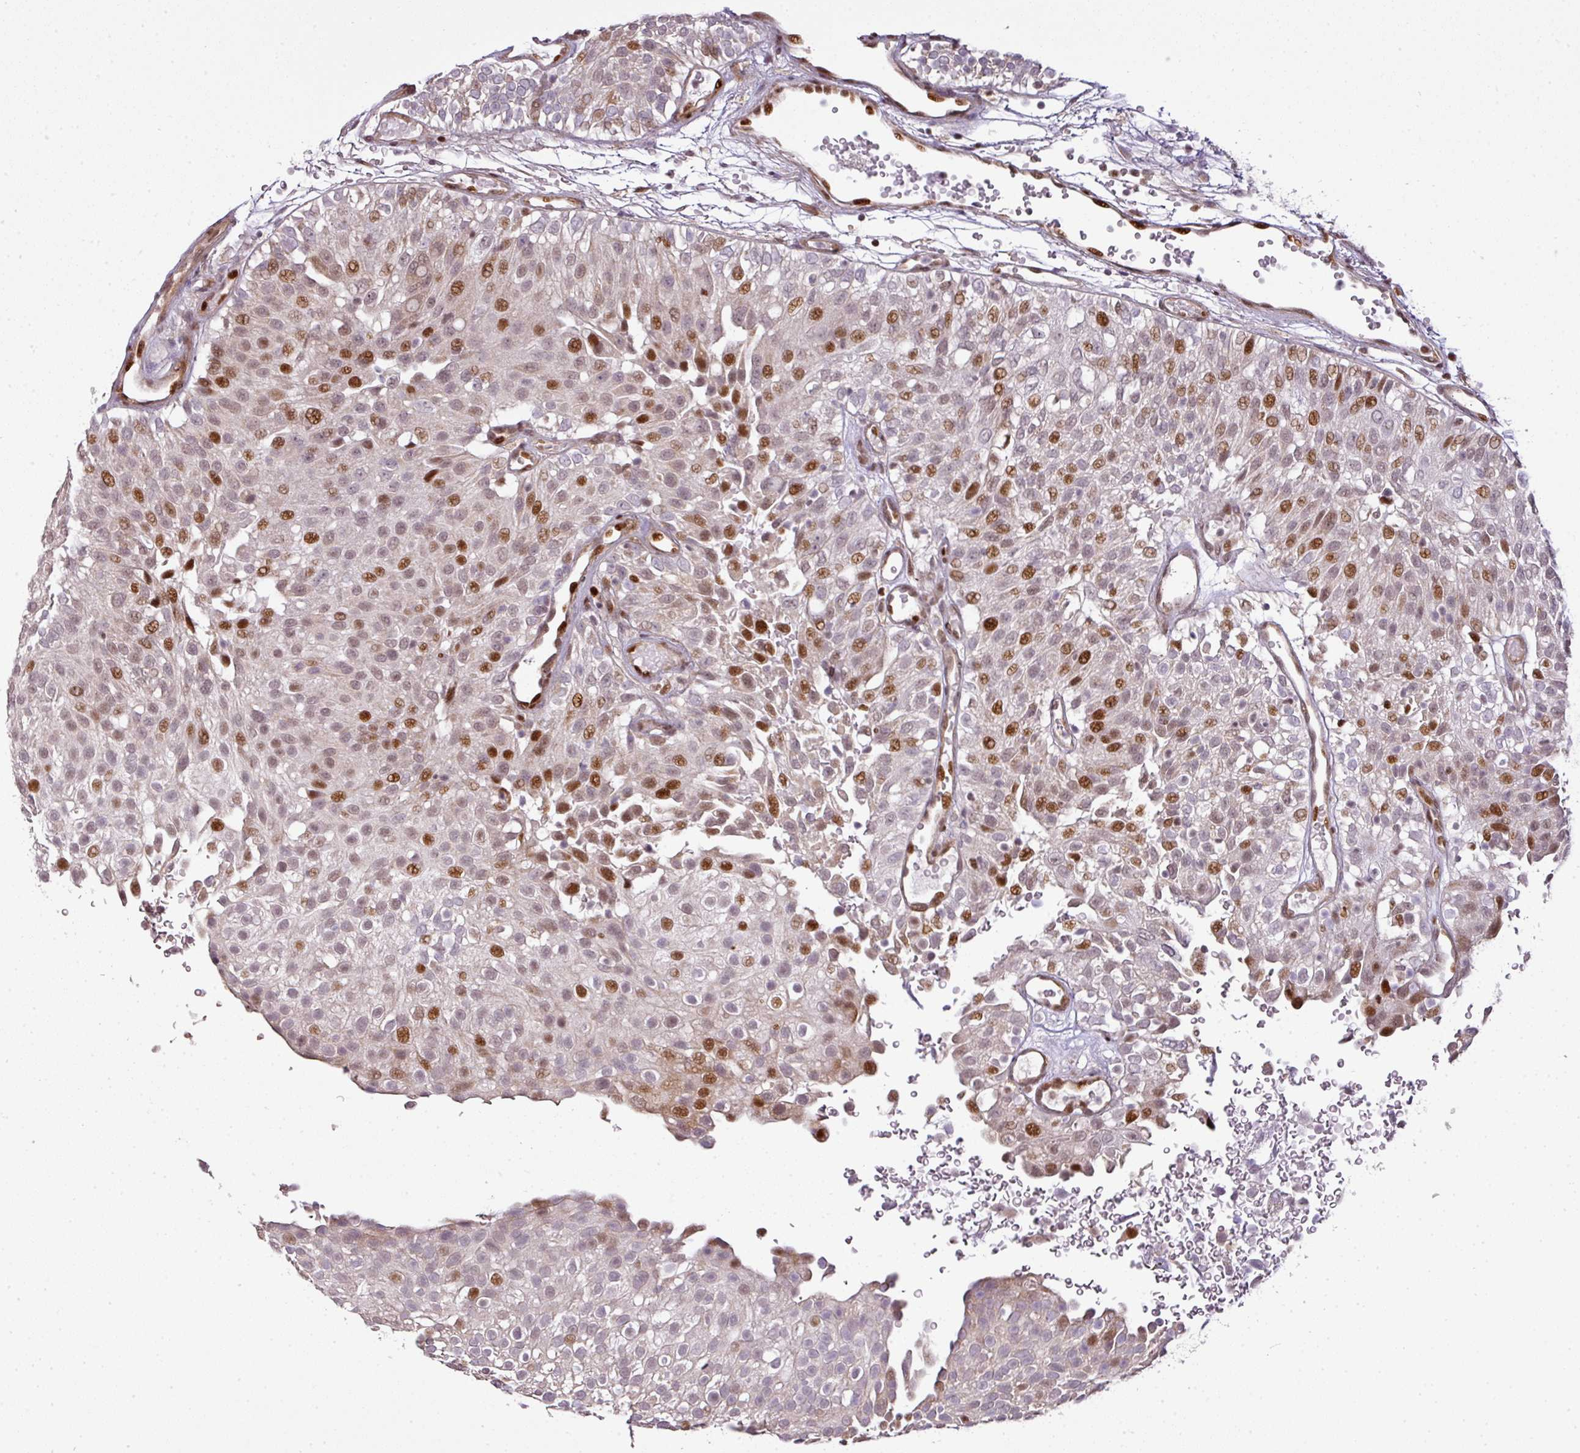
{"staining": {"intensity": "moderate", "quantity": "25%-75%", "location": "nuclear"}, "tissue": "urothelial cancer", "cell_type": "Tumor cells", "image_type": "cancer", "snomed": [{"axis": "morphology", "description": "Urothelial carcinoma, Low grade"}, {"axis": "topography", "description": "Urinary bladder"}], "caption": "This micrograph demonstrates immunohistochemistry (IHC) staining of urothelial cancer, with medium moderate nuclear staining in approximately 25%-75% of tumor cells.", "gene": "MYSM1", "patient": {"sex": "male", "age": 78}}